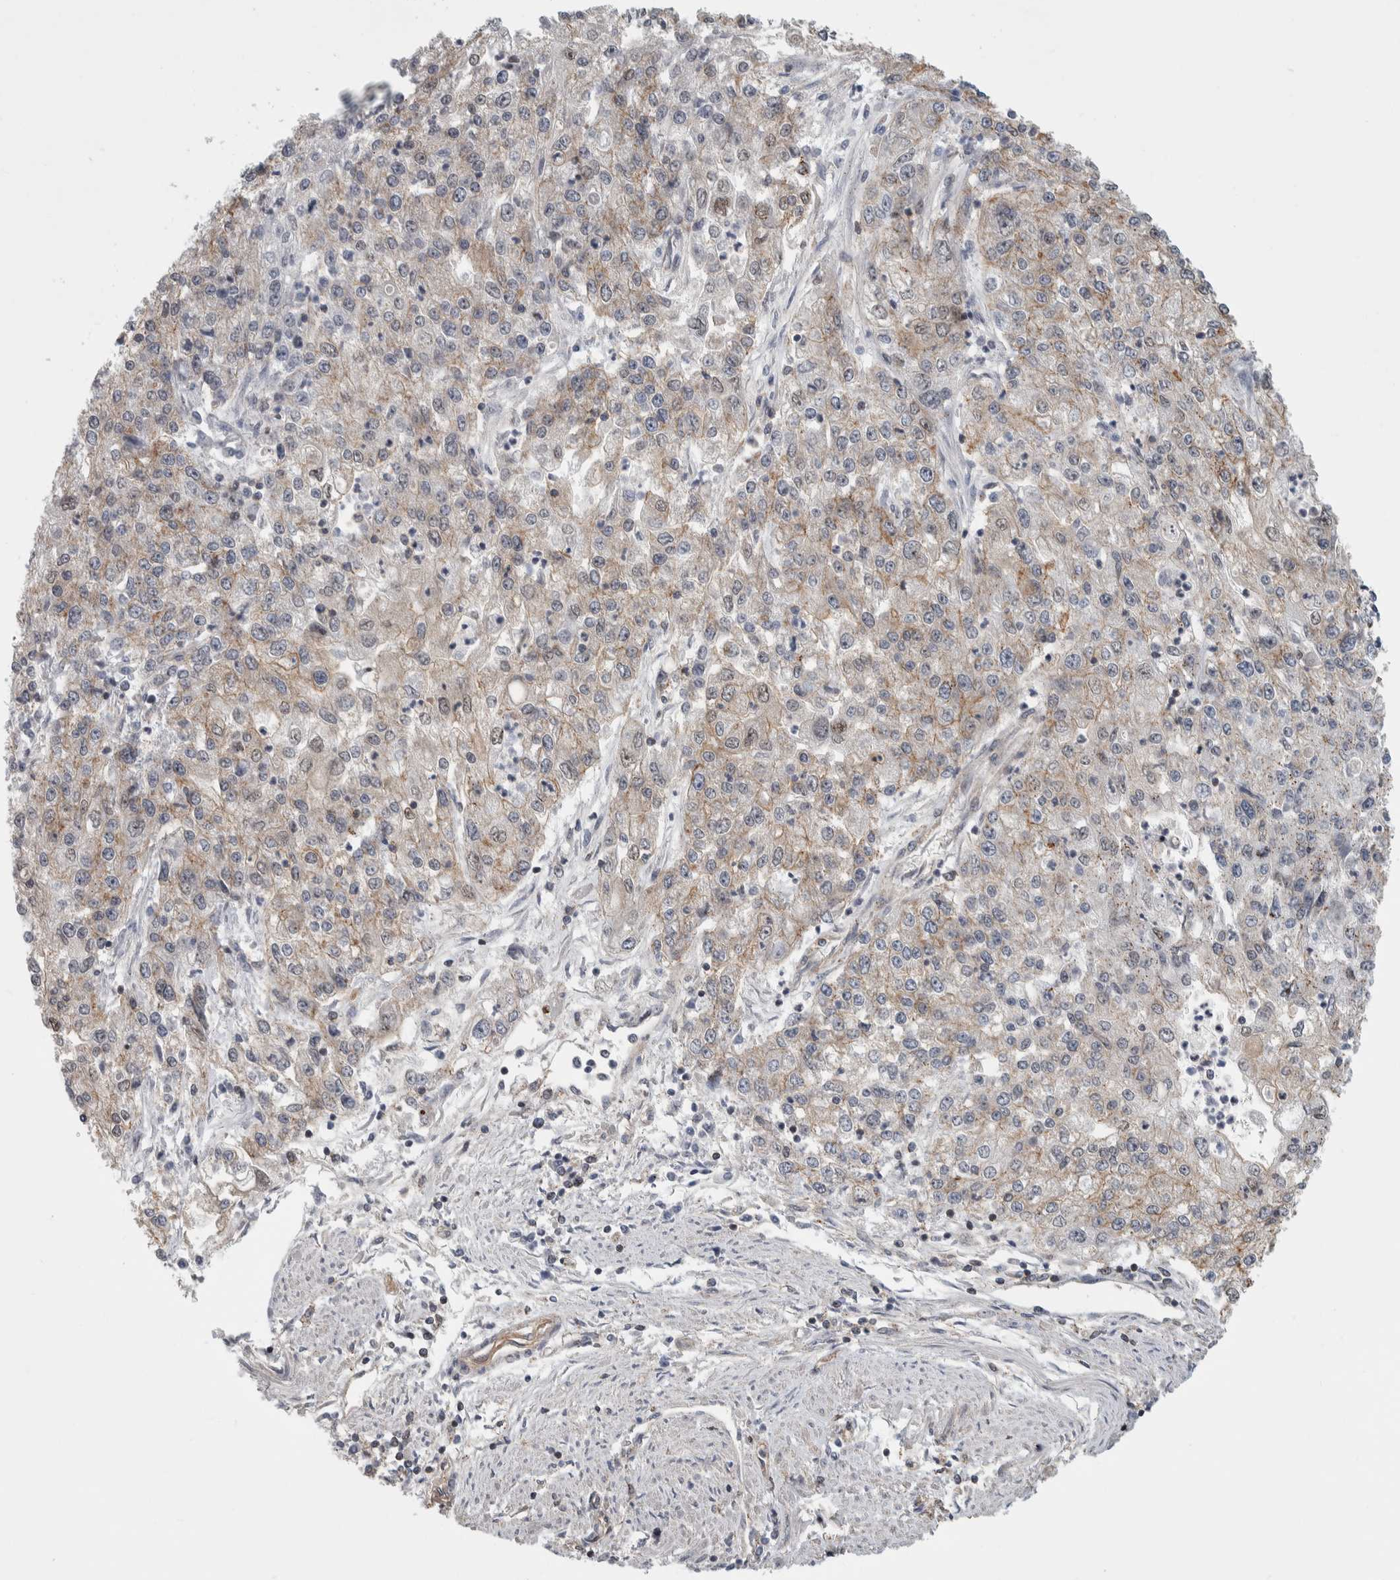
{"staining": {"intensity": "weak", "quantity": "25%-75%", "location": "cytoplasmic/membranous"}, "tissue": "endometrial cancer", "cell_type": "Tumor cells", "image_type": "cancer", "snomed": [{"axis": "morphology", "description": "Adenocarcinoma, NOS"}, {"axis": "topography", "description": "Endometrium"}], "caption": "Endometrial cancer (adenocarcinoma) stained with immunohistochemistry demonstrates weak cytoplasmic/membranous positivity in approximately 25%-75% of tumor cells.", "gene": "MSL1", "patient": {"sex": "female", "age": 49}}